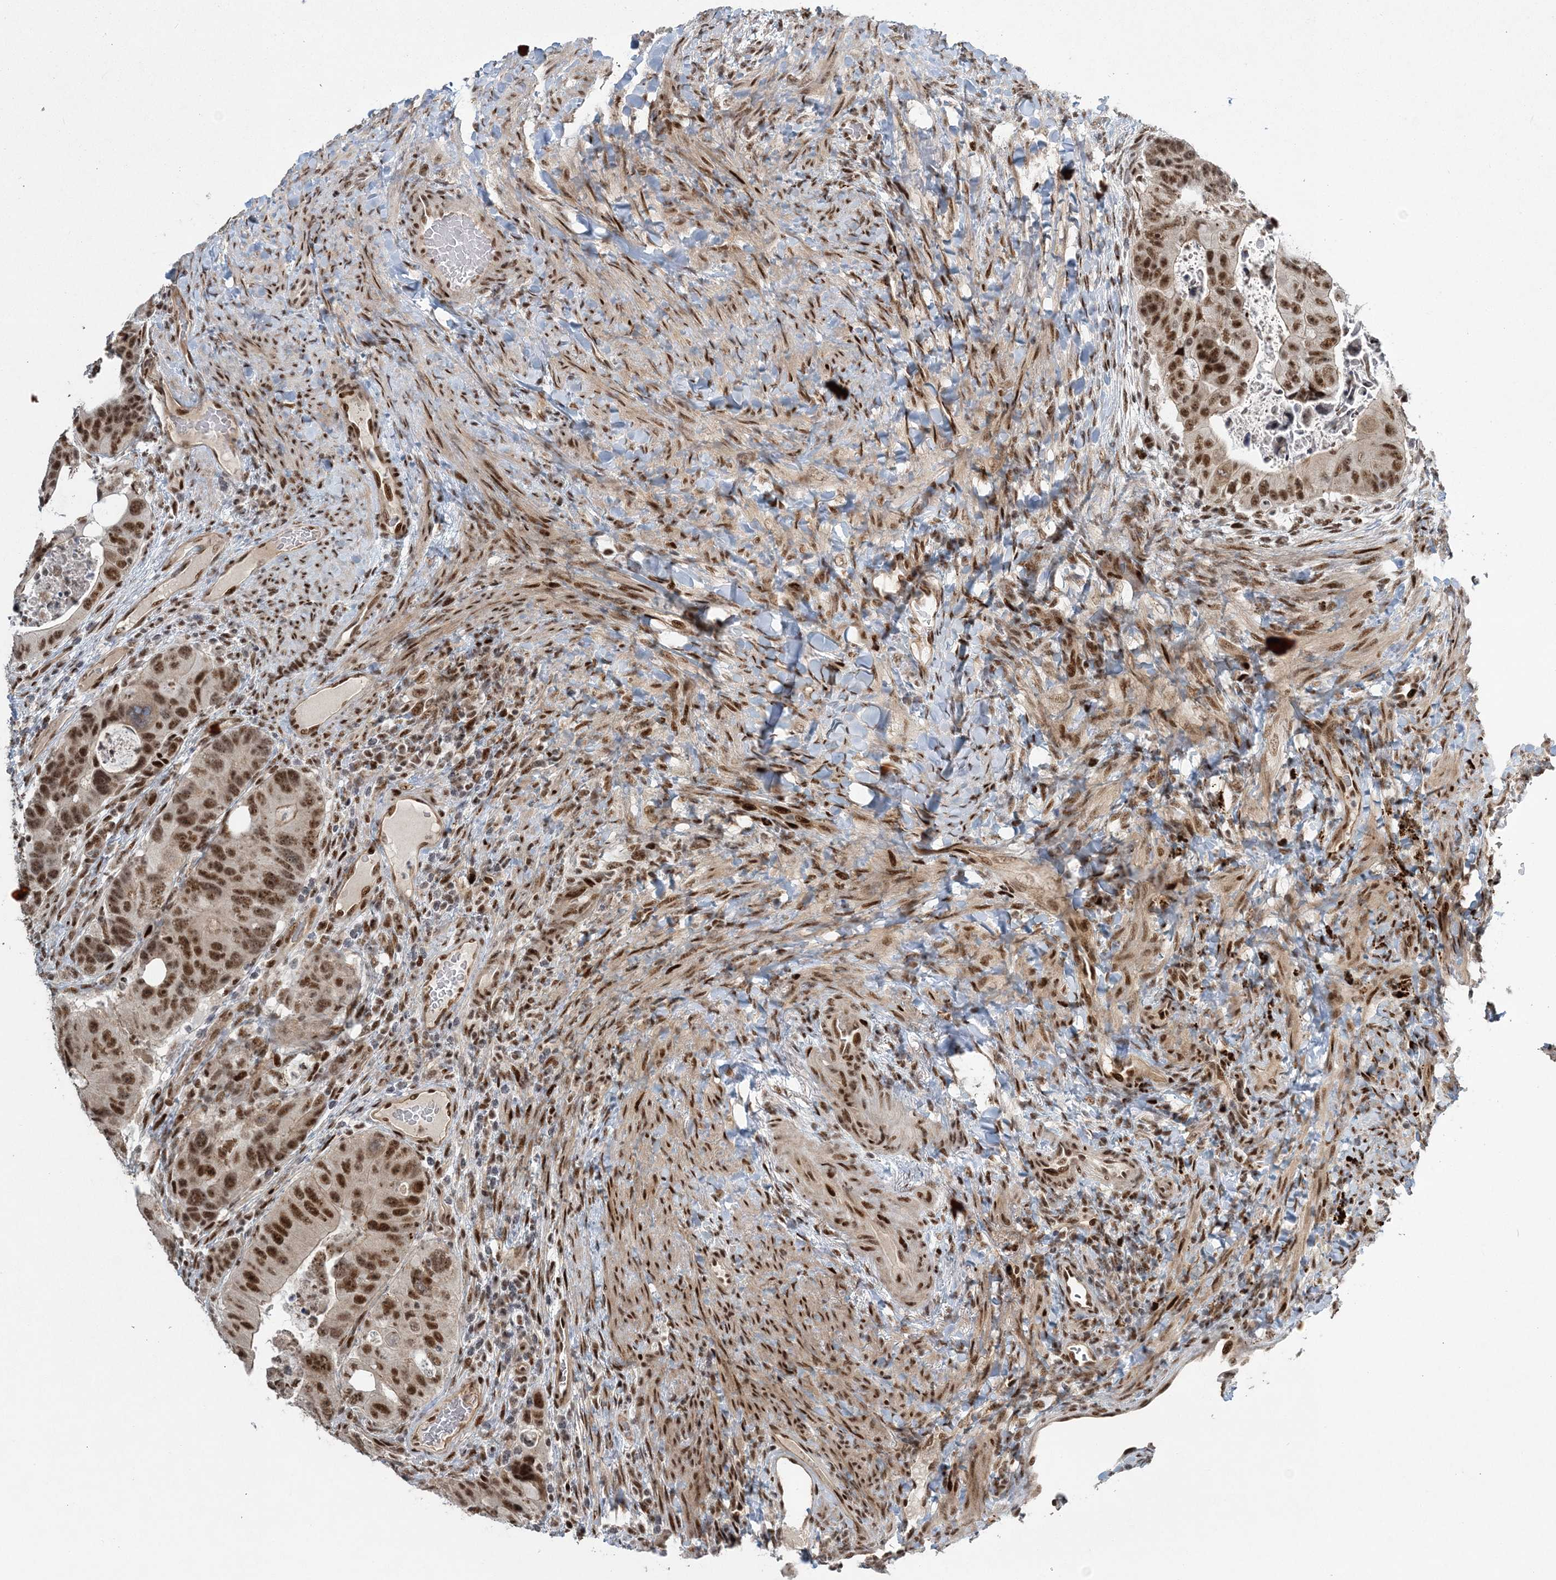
{"staining": {"intensity": "strong", "quantity": ">75%", "location": "nuclear"}, "tissue": "colorectal cancer", "cell_type": "Tumor cells", "image_type": "cancer", "snomed": [{"axis": "morphology", "description": "Adenocarcinoma, NOS"}, {"axis": "topography", "description": "Rectum"}], "caption": "High-magnification brightfield microscopy of colorectal adenocarcinoma stained with DAB (brown) and counterstained with hematoxylin (blue). tumor cells exhibit strong nuclear expression is present in approximately>75% of cells. (IHC, brightfield microscopy, high magnification).", "gene": "CWC22", "patient": {"sex": "male", "age": 59}}